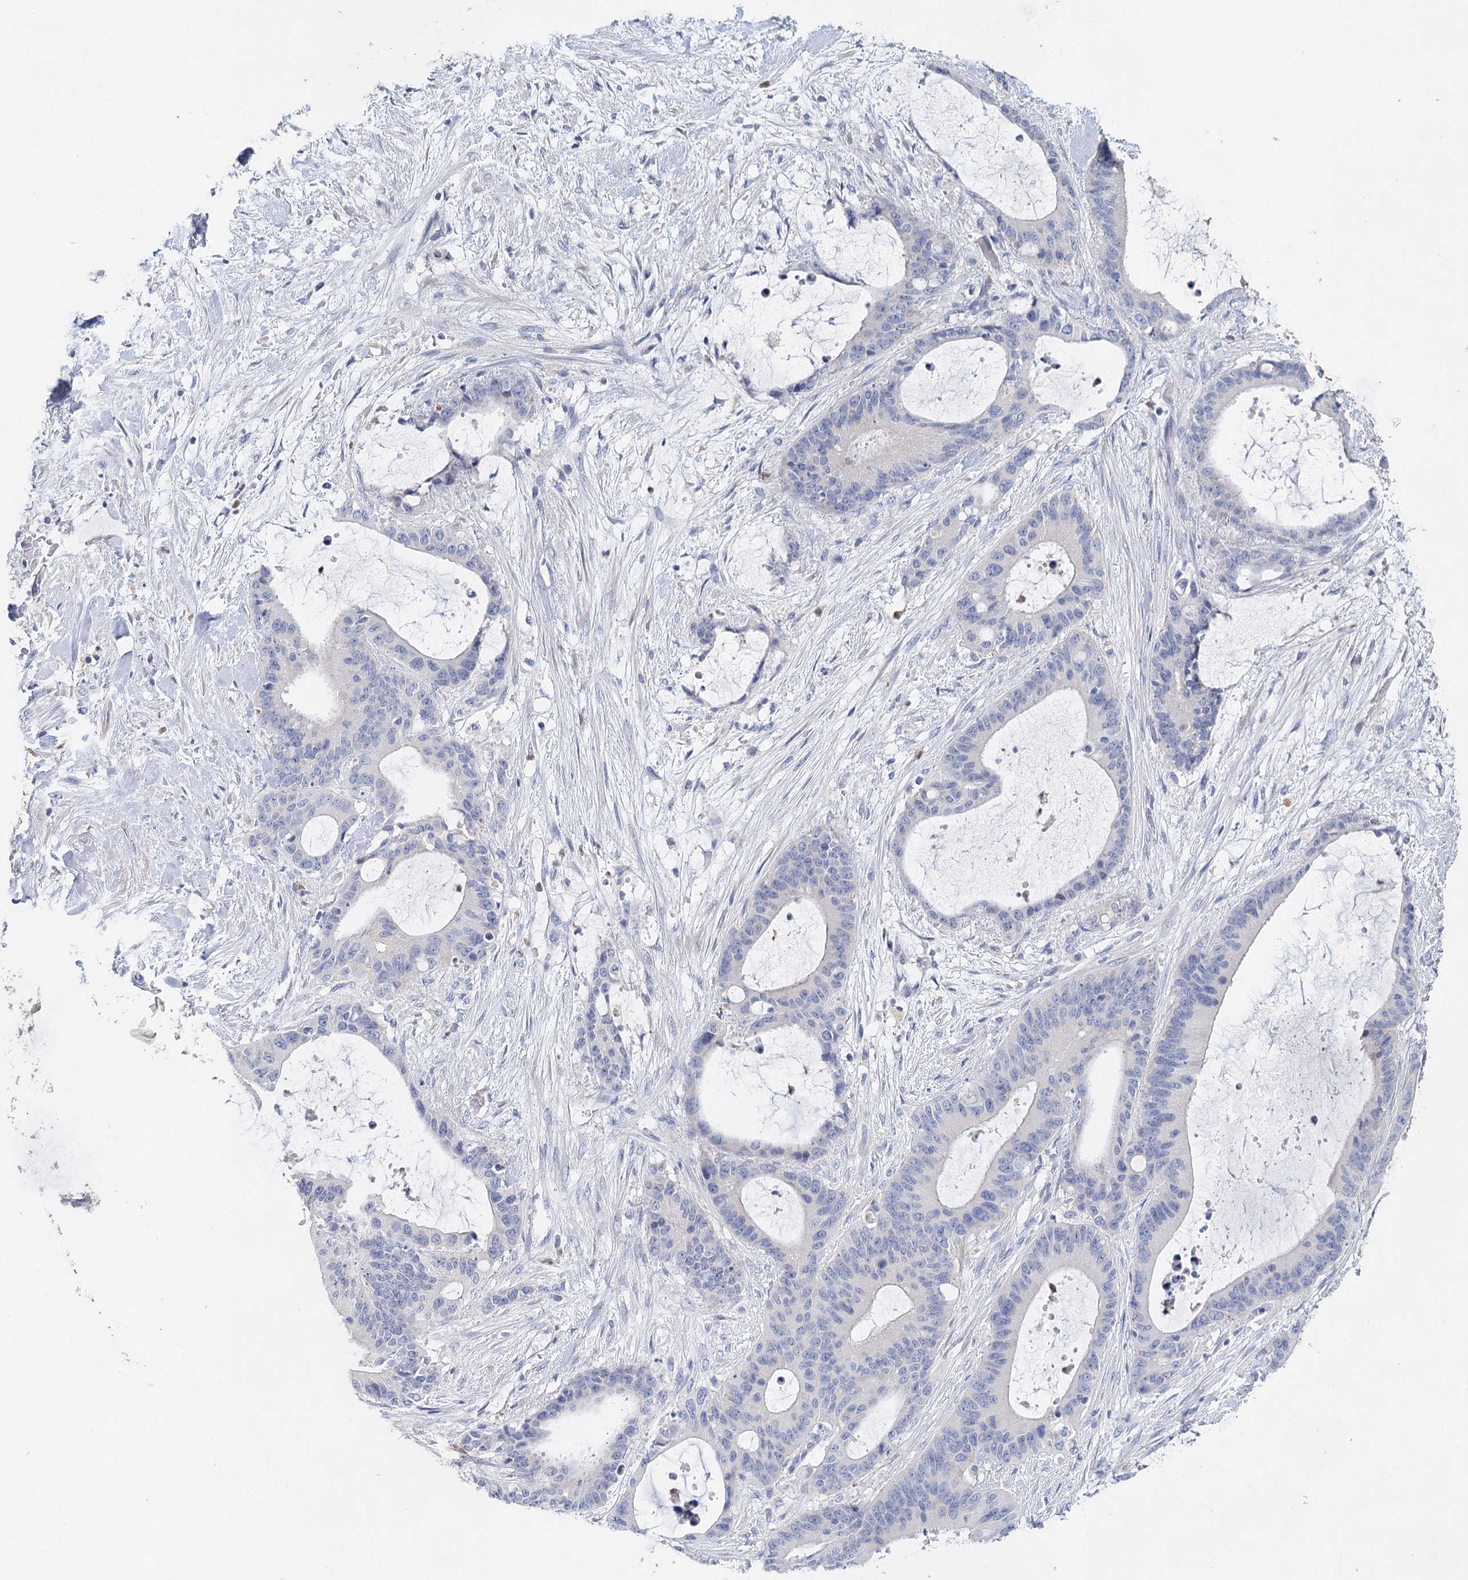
{"staining": {"intensity": "negative", "quantity": "none", "location": "none"}, "tissue": "liver cancer", "cell_type": "Tumor cells", "image_type": "cancer", "snomed": [{"axis": "morphology", "description": "Normal tissue, NOS"}, {"axis": "morphology", "description": "Cholangiocarcinoma"}, {"axis": "topography", "description": "Liver"}, {"axis": "topography", "description": "Peripheral nerve tissue"}], "caption": "This is an immunohistochemistry (IHC) photomicrograph of human liver cancer (cholangiocarcinoma). There is no expression in tumor cells.", "gene": "MYL6B", "patient": {"sex": "female", "age": 73}}